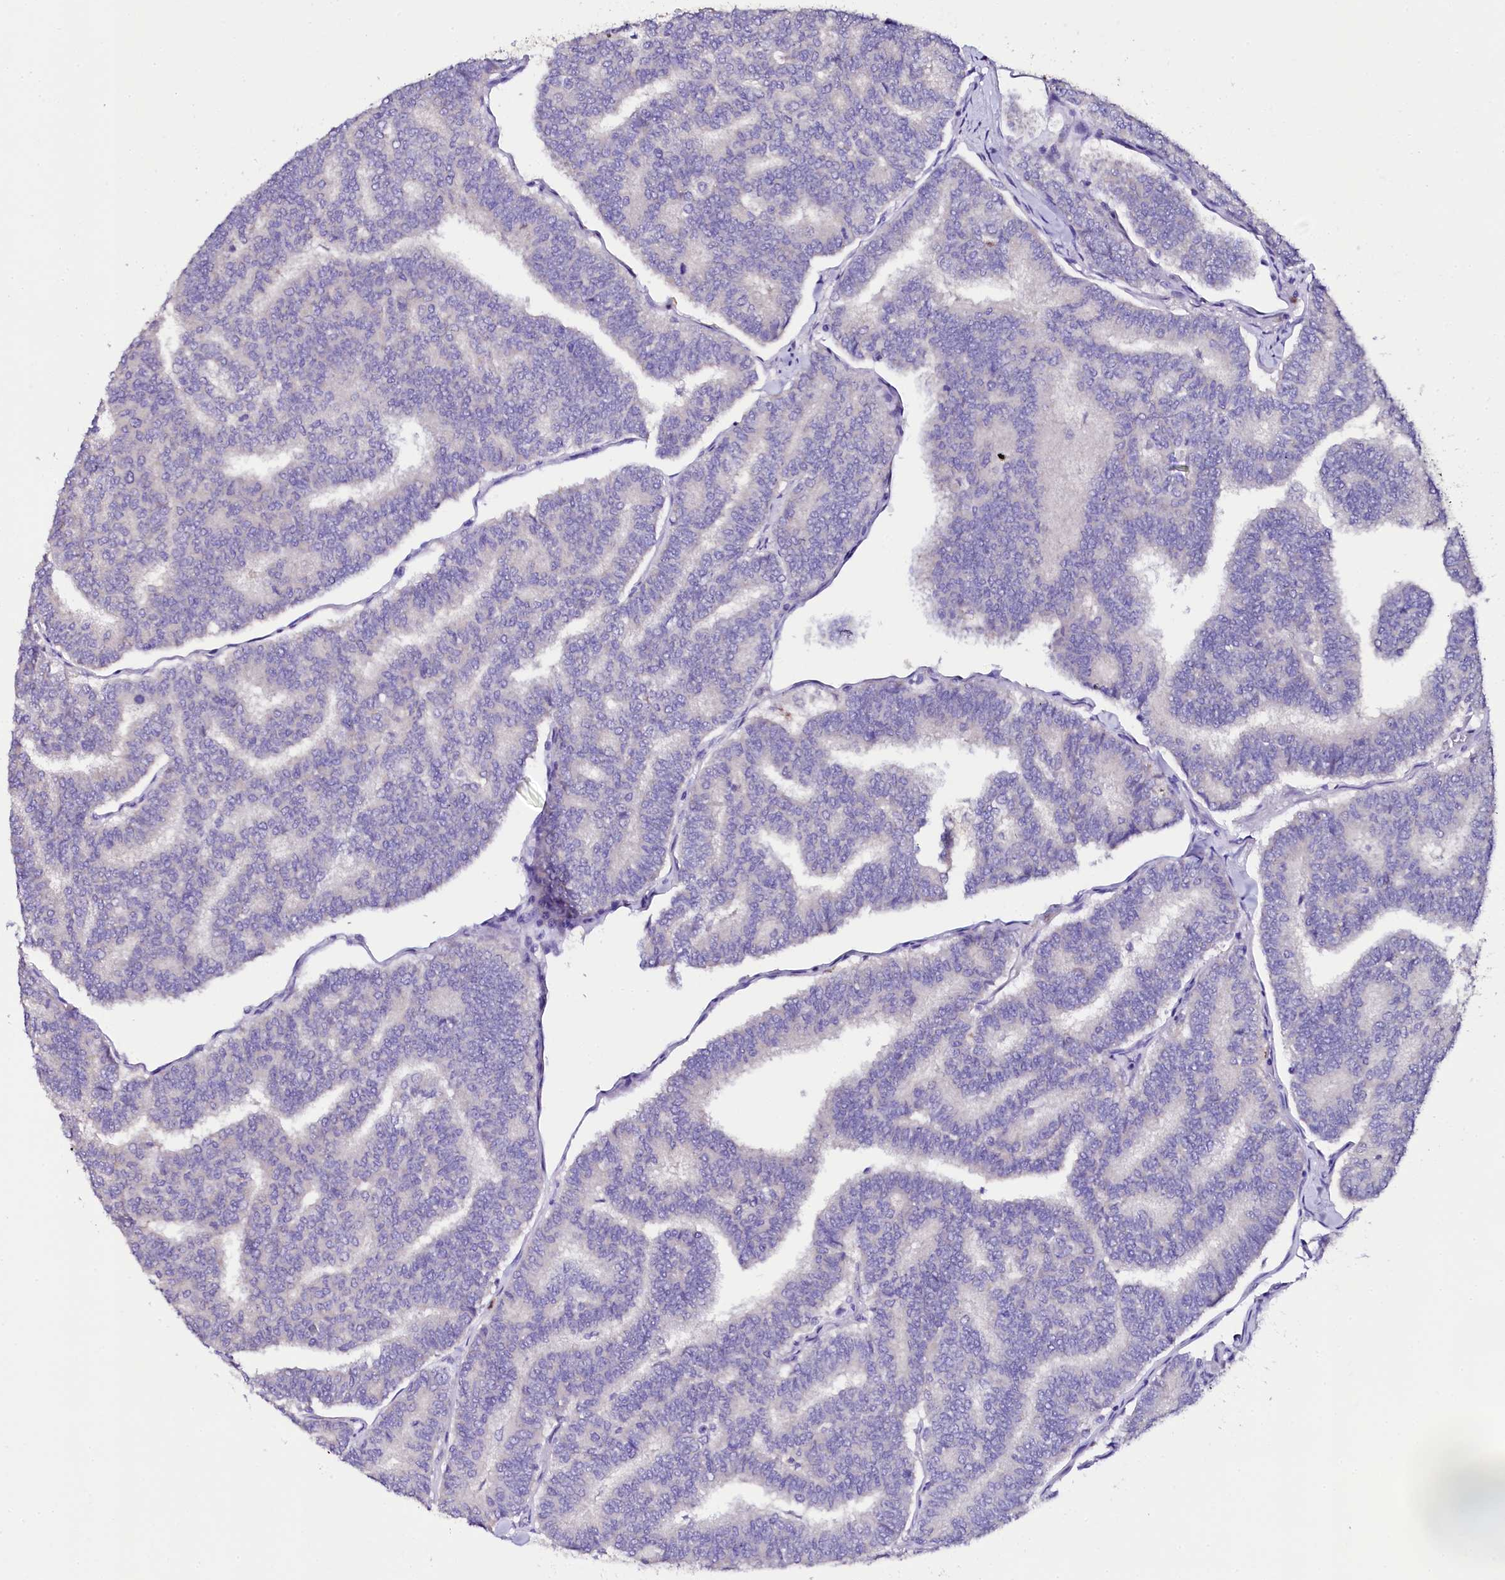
{"staining": {"intensity": "negative", "quantity": "none", "location": "none"}, "tissue": "thyroid cancer", "cell_type": "Tumor cells", "image_type": "cancer", "snomed": [{"axis": "morphology", "description": "Papillary adenocarcinoma, NOS"}, {"axis": "topography", "description": "Thyroid gland"}], "caption": "Tumor cells show no significant protein staining in thyroid cancer.", "gene": "NAA16", "patient": {"sex": "female", "age": 35}}